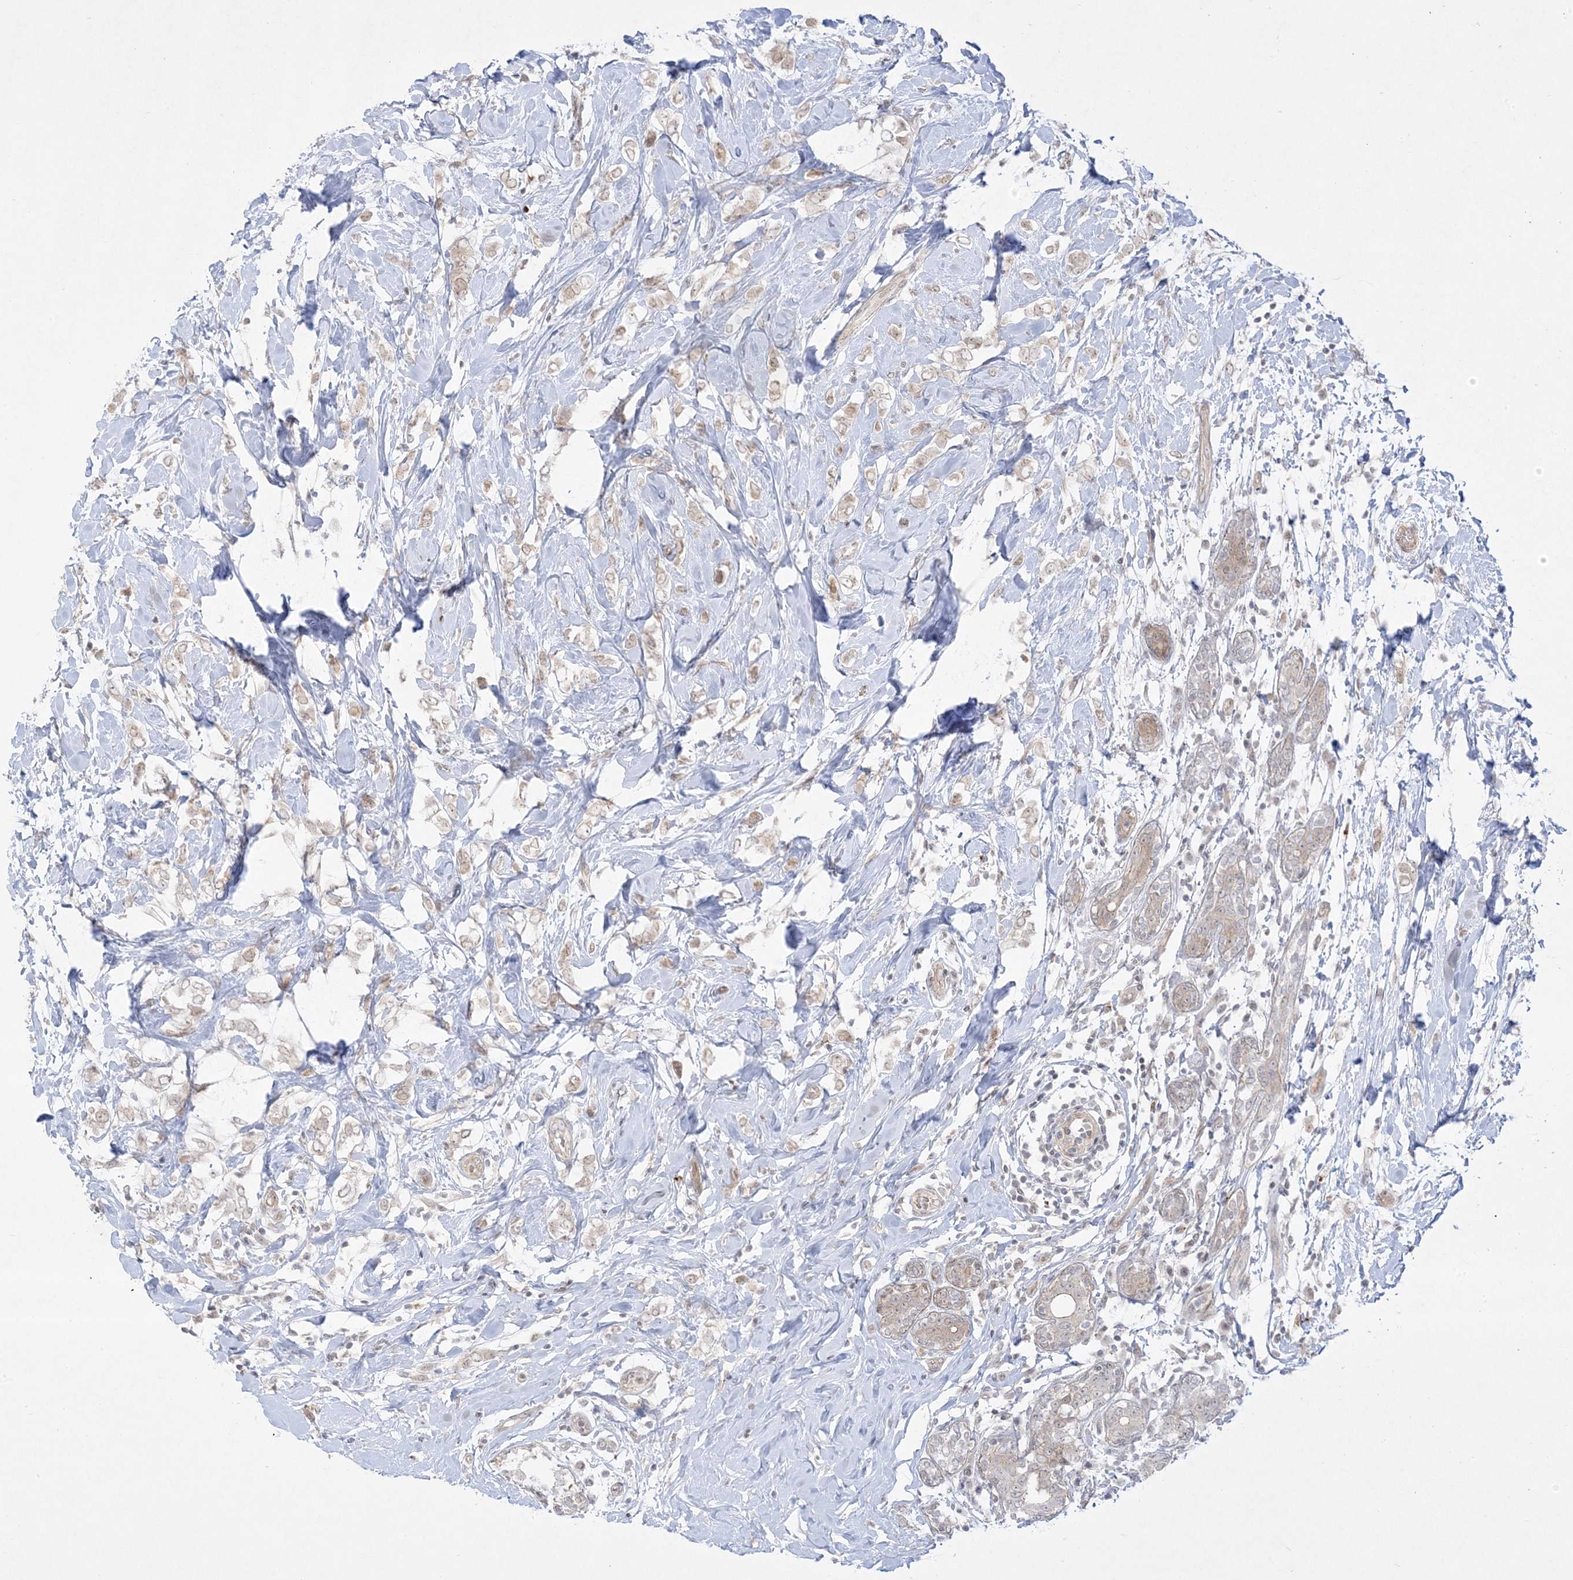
{"staining": {"intensity": "weak", "quantity": "25%-75%", "location": "cytoplasmic/membranous,nuclear"}, "tissue": "breast cancer", "cell_type": "Tumor cells", "image_type": "cancer", "snomed": [{"axis": "morphology", "description": "Normal tissue, NOS"}, {"axis": "morphology", "description": "Lobular carcinoma"}, {"axis": "topography", "description": "Breast"}], "caption": "Immunohistochemical staining of breast cancer shows low levels of weak cytoplasmic/membranous and nuclear staining in approximately 25%-75% of tumor cells.", "gene": "PTK6", "patient": {"sex": "female", "age": 47}}